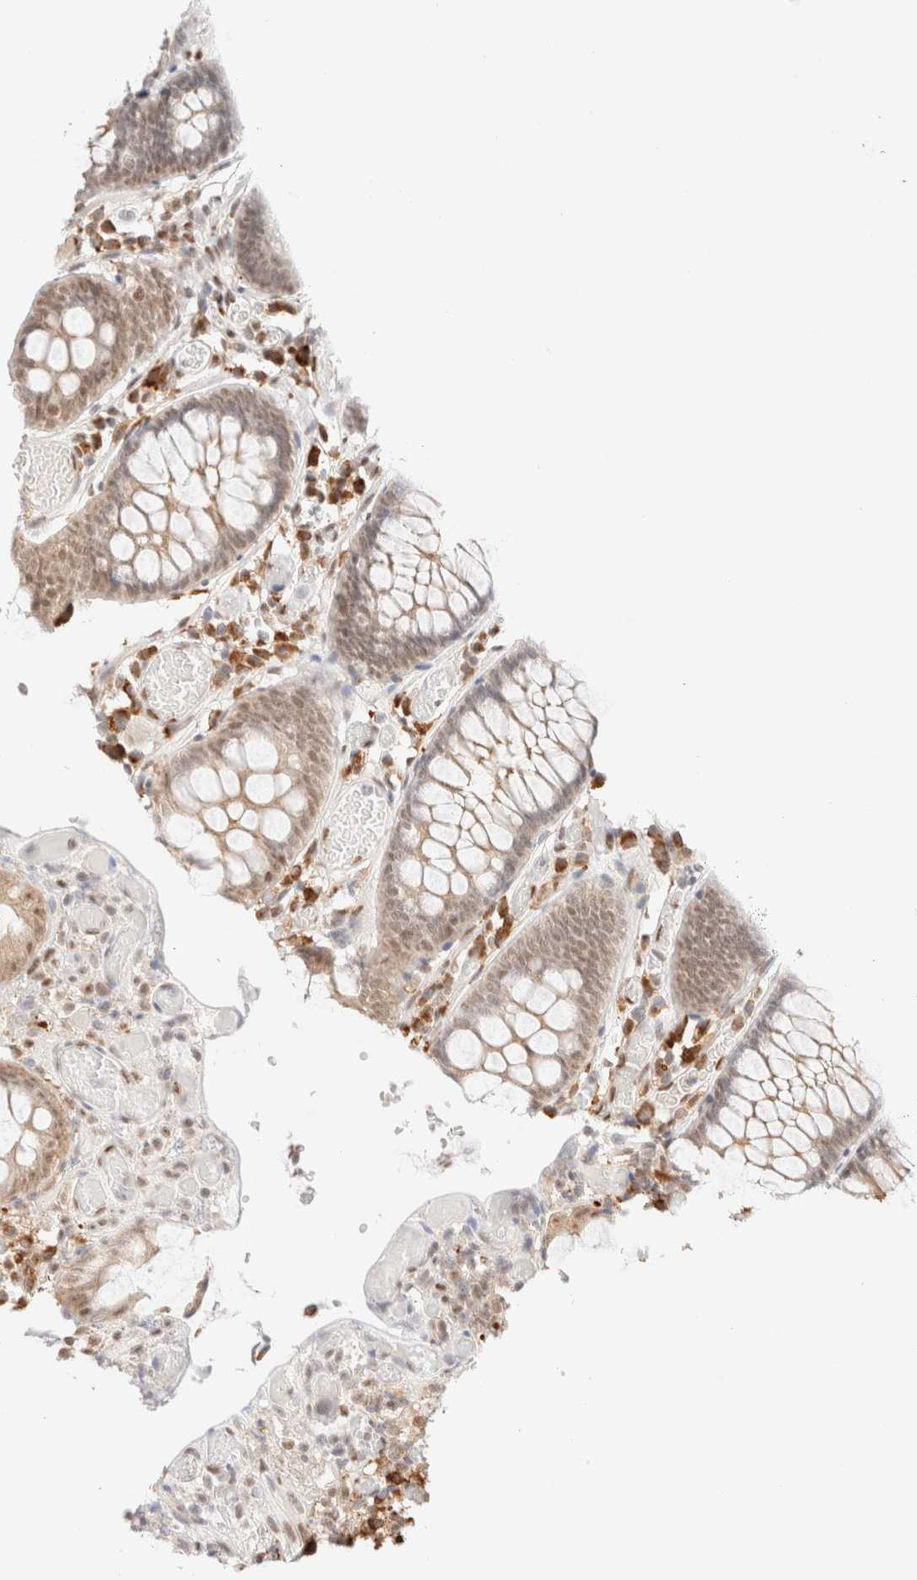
{"staining": {"intensity": "weak", "quantity": ">75%", "location": "nuclear"}, "tissue": "colon", "cell_type": "Endothelial cells", "image_type": "normal", "snomed": [{"axis": "morphology", "description": "Normal tissue, NOS"}, {"axis": "topography", "description": "Colon"}], "caption": "Protein expression analysis of benign human colon reveals weak nuclear expression in about >75% of endothelial cells. (IHC, brightfield microscopy, high magnification).", "gene": "CIC", "patient": {"sex": "male", "age": 14}}